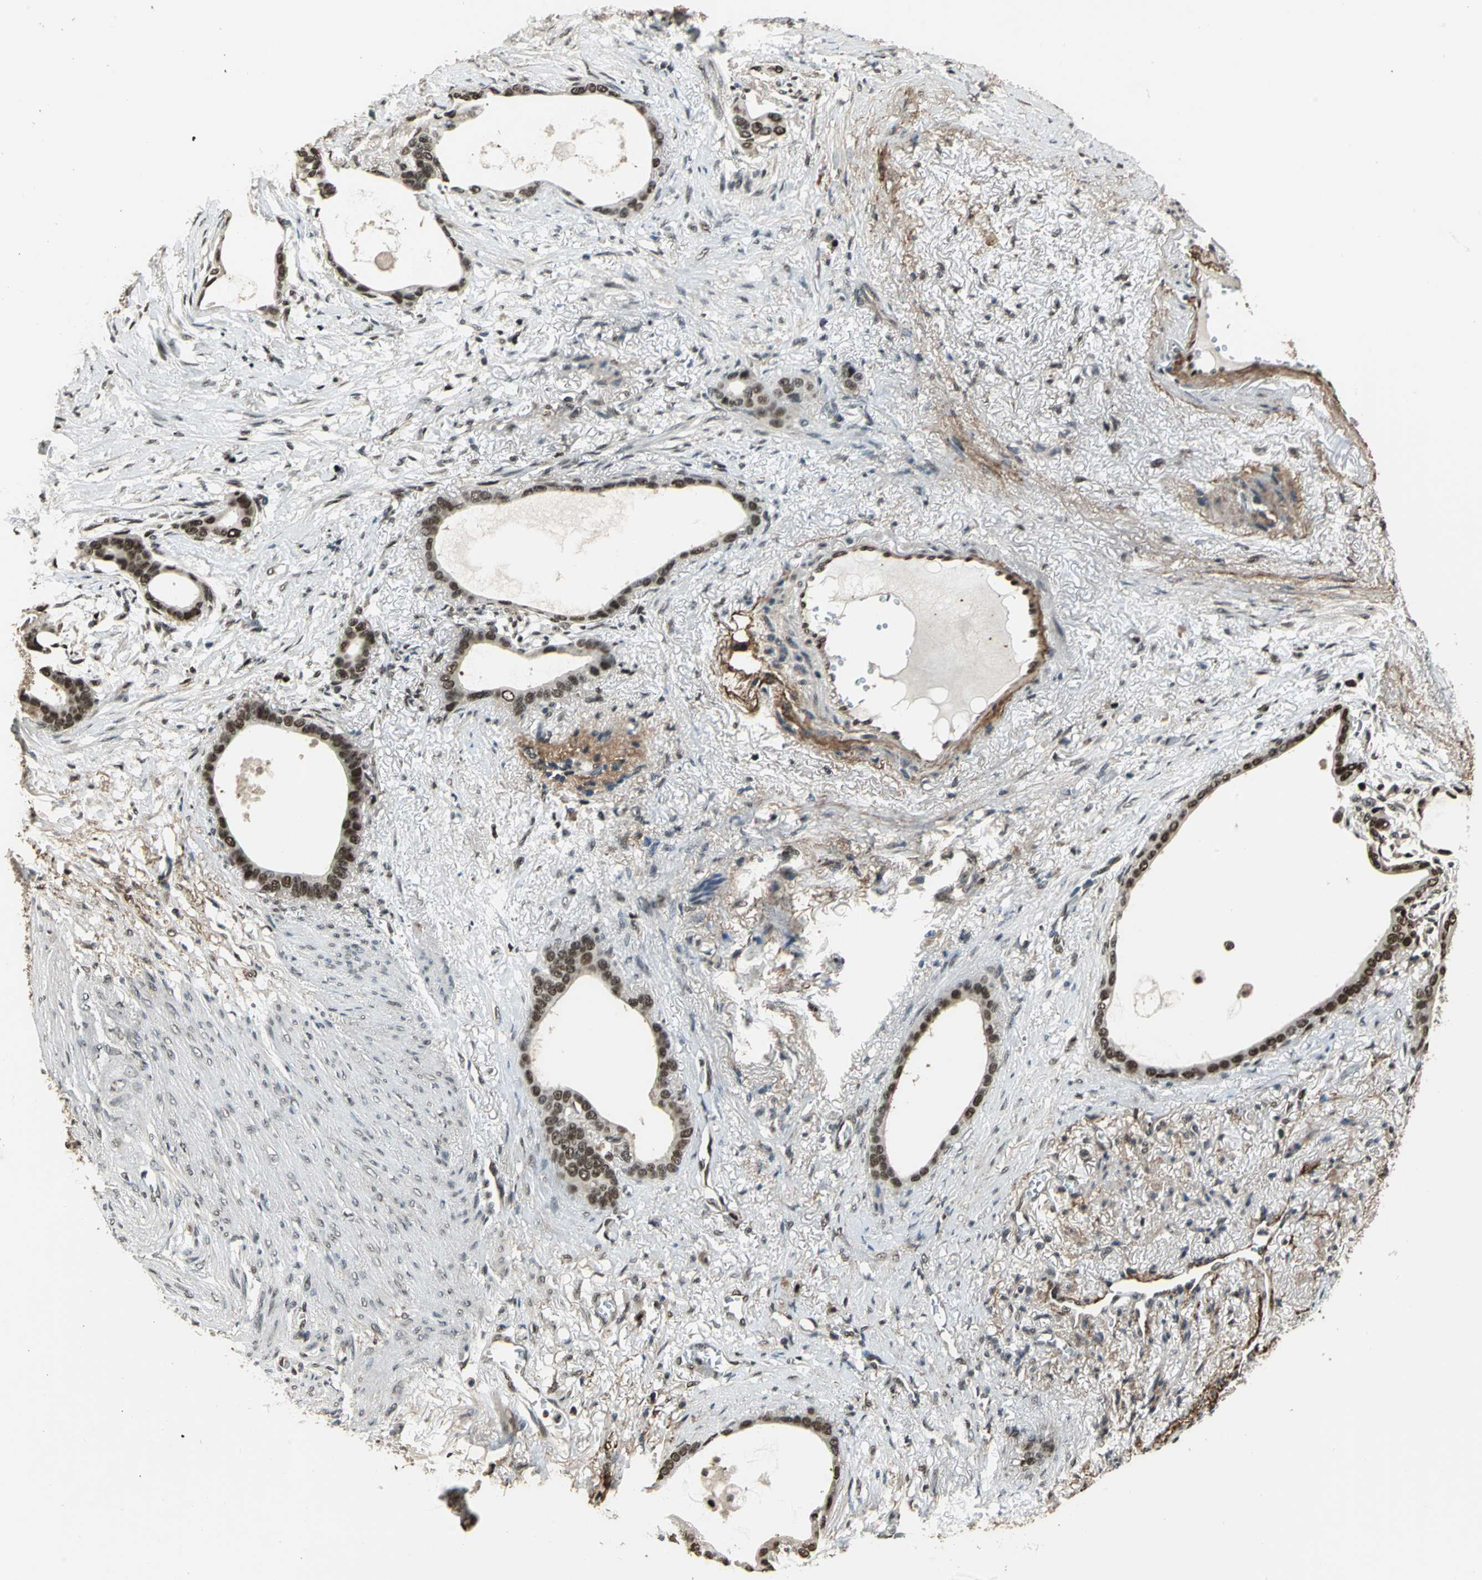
{"staining": {"intensity": "strong", "quantity": ">75%", "location": "nuclear"}, "tissue": "stomach cancer", "cell_type": "Tumor cells", "image_type": "cancer", "snomed": [{"axis": "morphology", "description": "Adenocarcinoma, NOS"}, {"axis": "topography", "description": "Stomach"}], "caption": "The immunohistochemical stain highlights strong nuclear expression in tumor cells of stomach cancer (adenocarcinoma) tissue. (brown staining indicates protein expression, while blue staining denotes nuclei).", "gene": "MIS18BP1", "patient": {"sex": "female", "age": 75}}